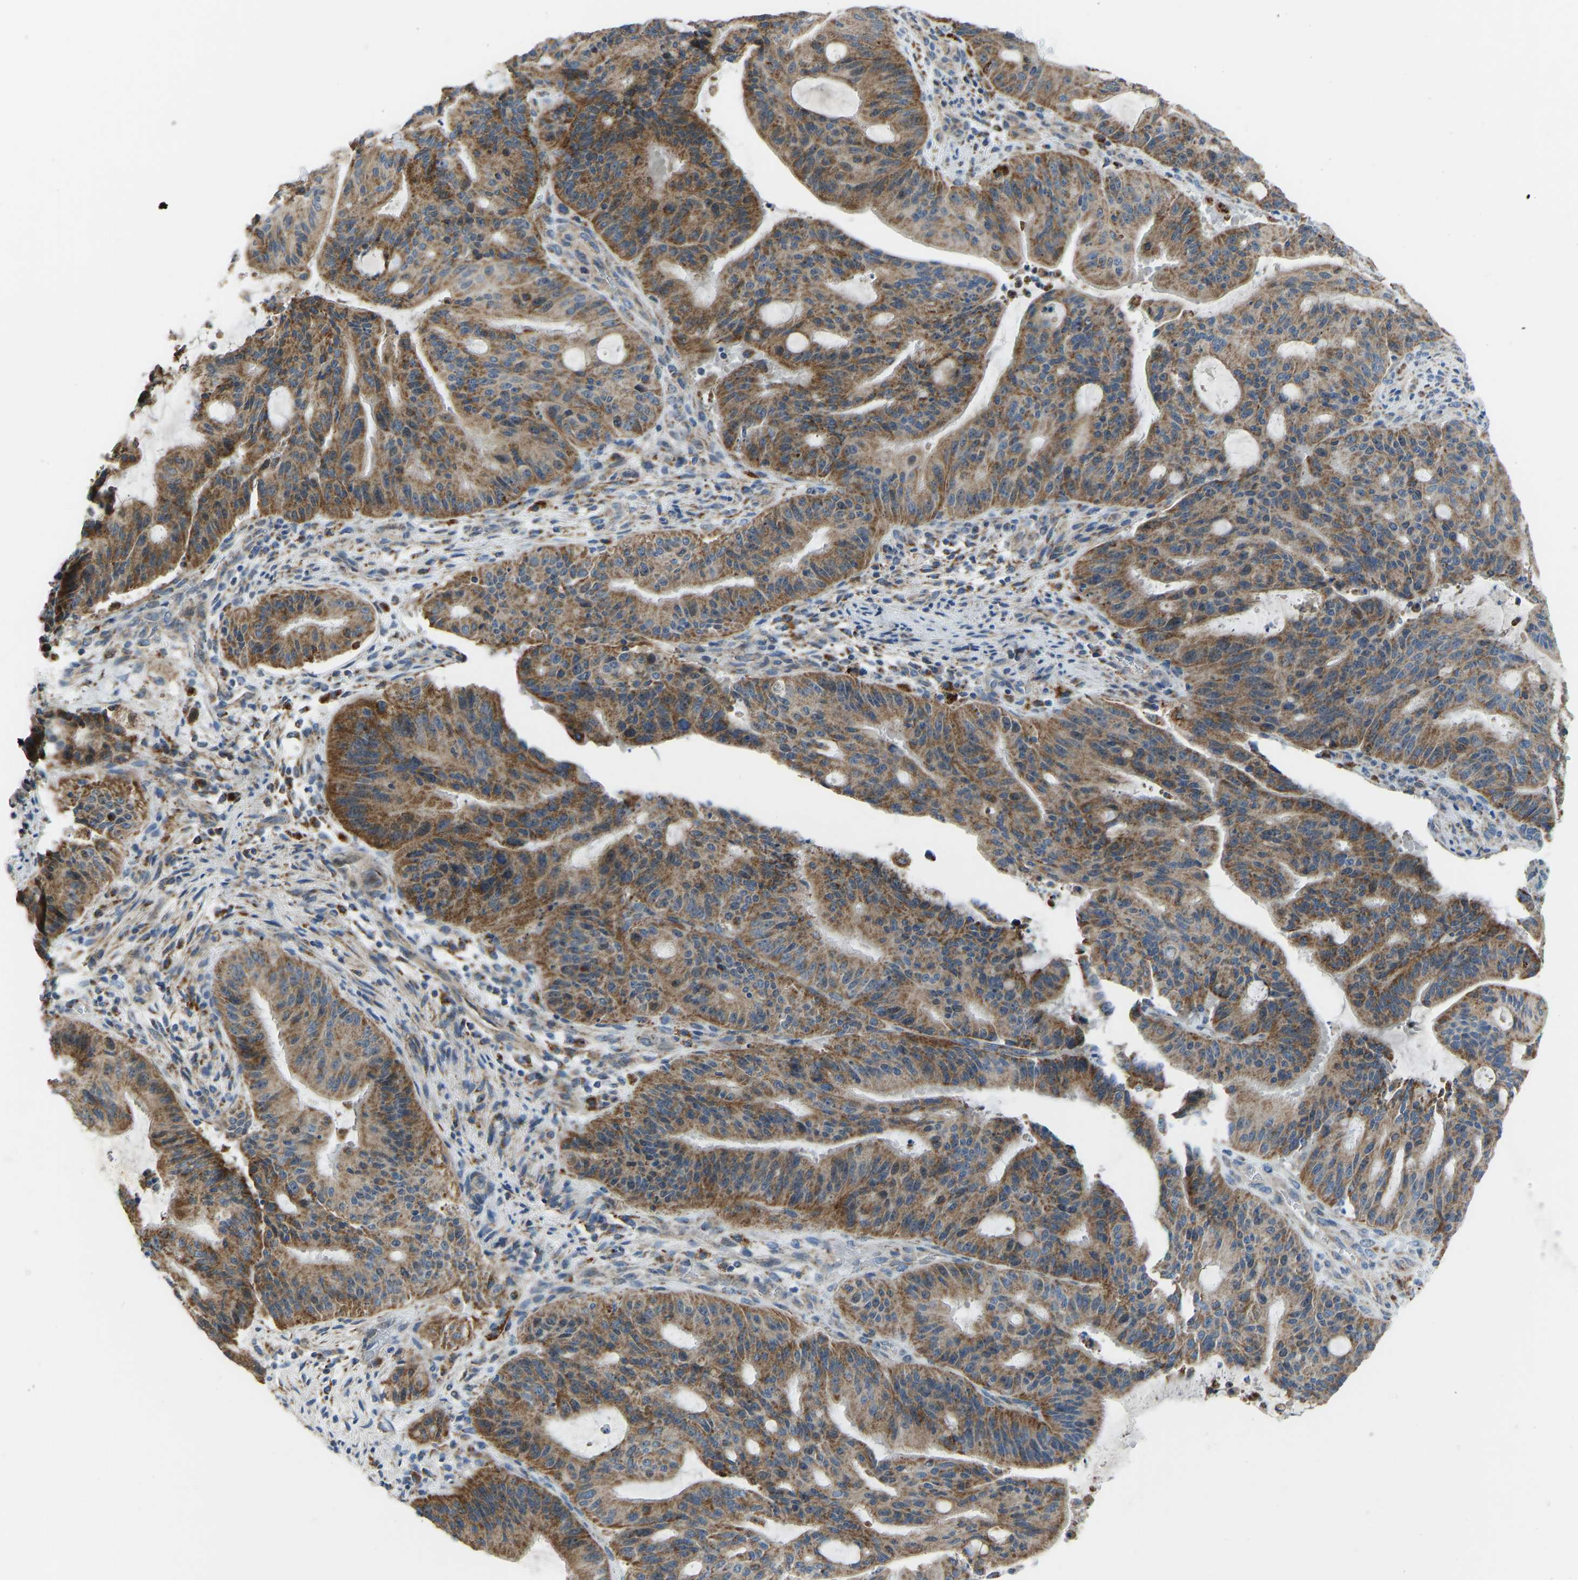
{"staining": {"intensity": "moderate", "quantity": ">75%", "location": "cytoplasmic/membranous"}, "tissue": "liver cancer", "cell_type": "Tumor cells", "image_type": "cancer", "snomed": [{"axis": "morphology", "description": "Normal tissue, NOS"}, {"axis": "morphology", "description": "Cholangiocarcinoma"}, {"axis": "topography", "description": "Liver"}, {"axis": "topography", "description": "Peripheral nerve tissue"}], "caption": "A medium amount of moderate cytoplasmic/membranous positivity is seen in about >75% of tumor cells in liver cancer (cholangiocarcinoma) tissue.", "gene": "SMIM20", "patient": {"sex": "female", "age": 73}}